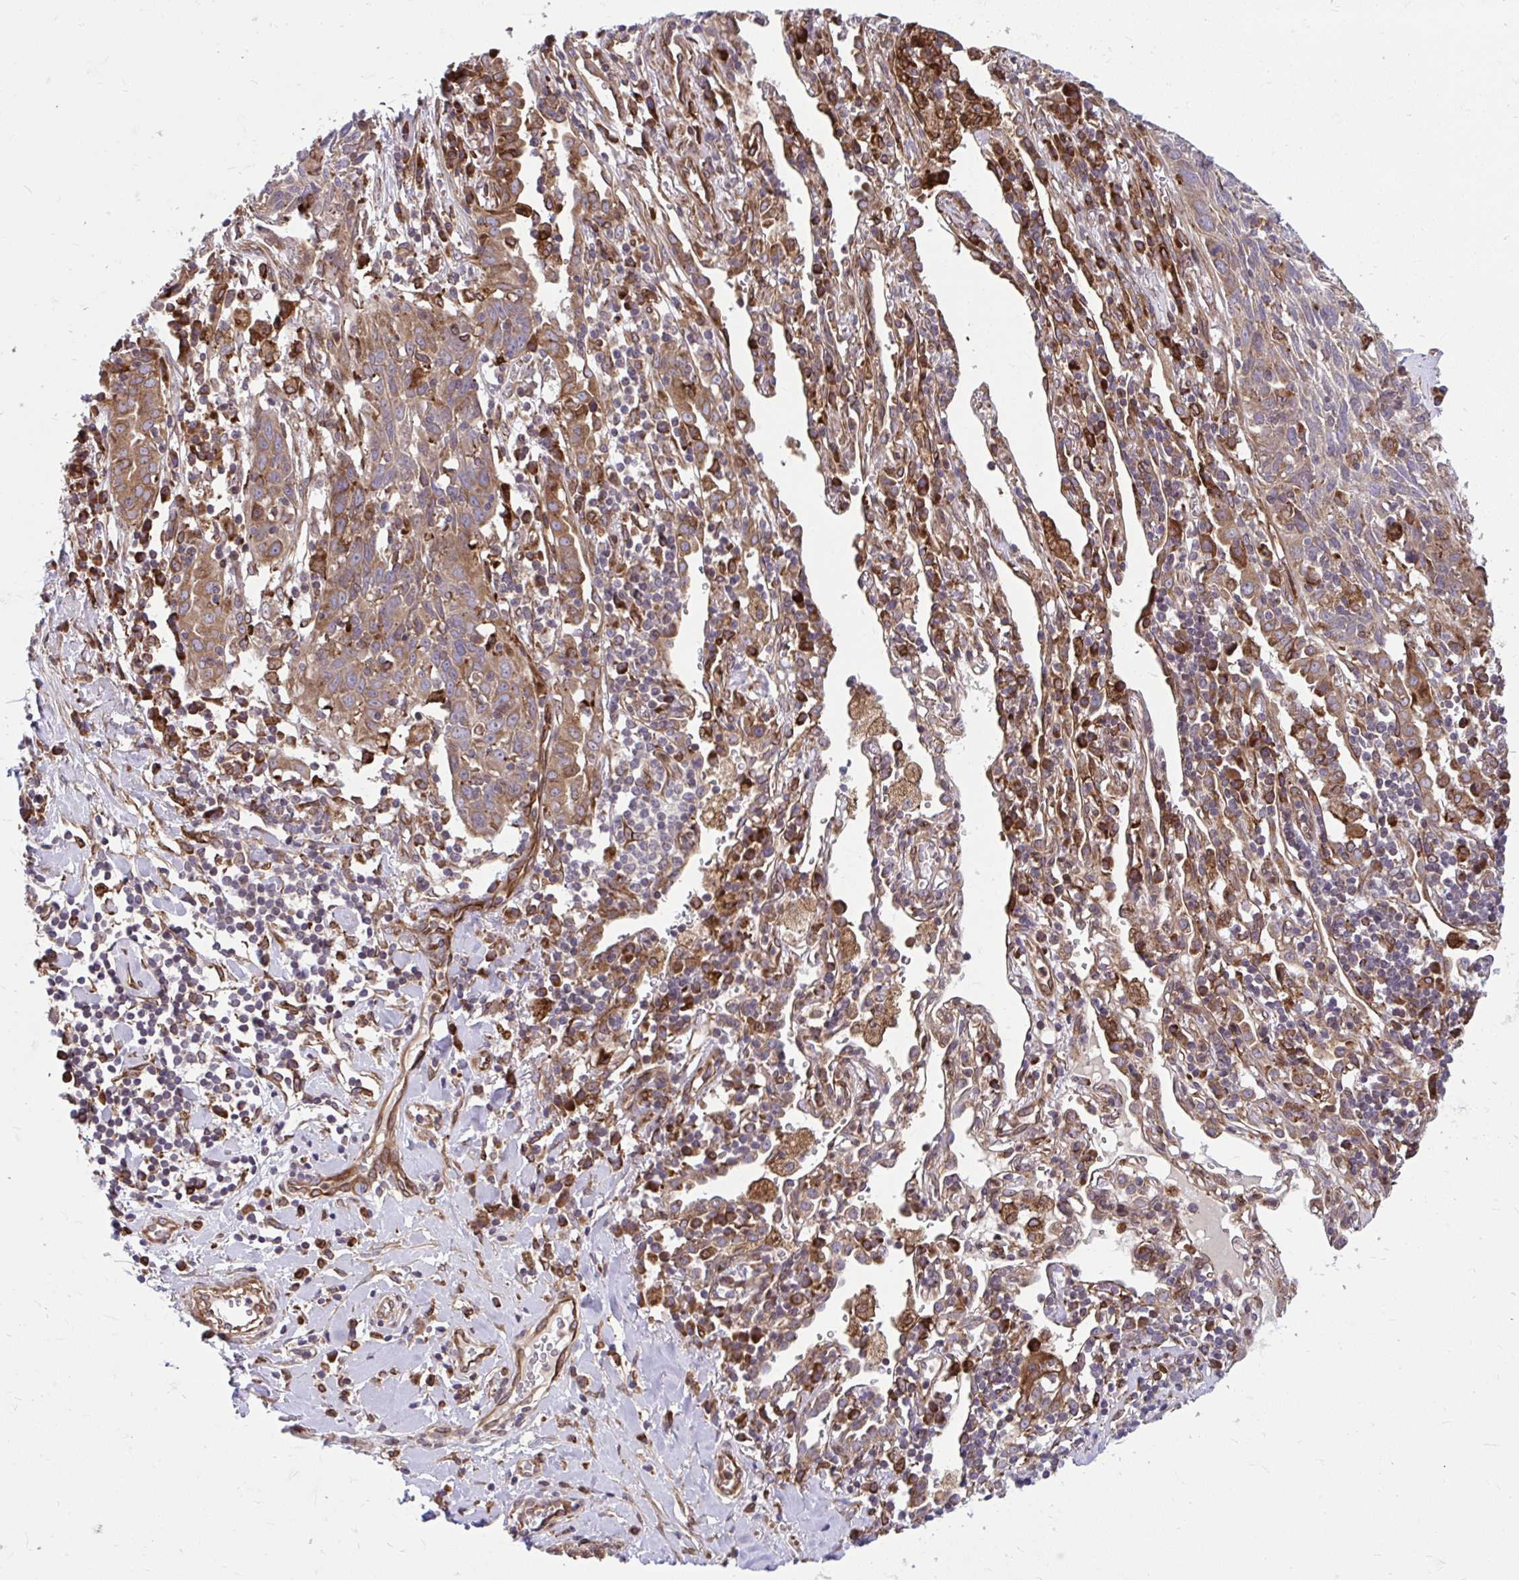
{"staining": {"intensity": "weak", "quantity": "25%-75%", "location": "cytoplasmic/membranous"}, "tissue": "lung cancer", "cell_type": "Tumor cells", "image_type": "cancer", "snomed": [{"axis": "morphology", "description": "Squamous cell carcinoma, NOS"}, {"axis": "topography", "description": "Lung"}], "caption": "This image displays immunohistochemistry (IHC) staining of squamous cell carcinoma (lung), with low weak cytoplasmic/membranous staining in about 25%-75% of tumor cells.", "gene": "STIM2", "patient": {"sex": "female", "age": 66}}